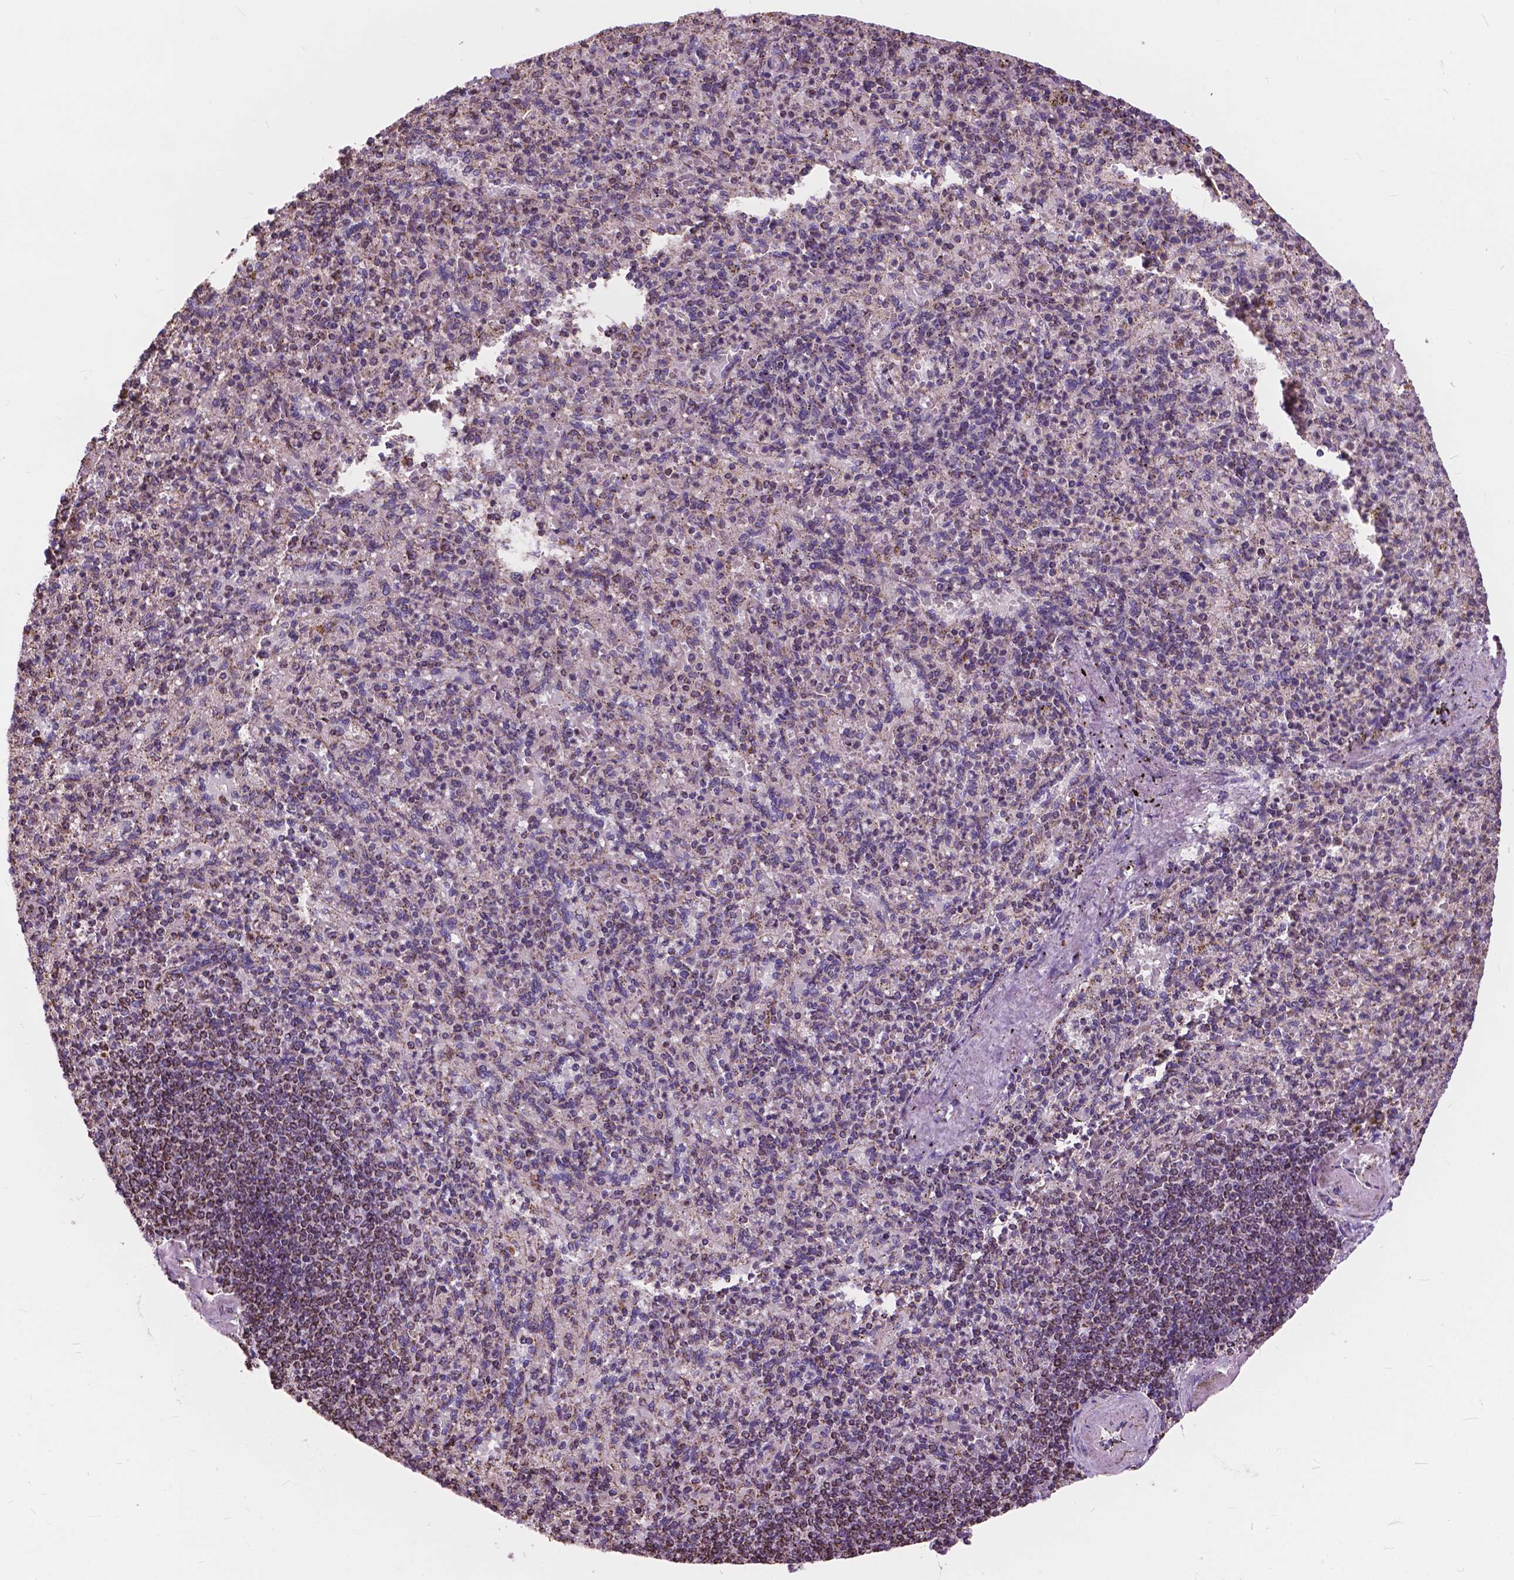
{"staining": {"intensity": "weak", "quantity": "25%-75%", "location": "cytoplasmic/membranous"}, "tissue": "spleen", "cell_type": "Cells in red pulp", "image_type": "normal", "snomed": [{"axis": "morphology", "description": "Normal tissue, NOS"}, {"axis": "topography", "description": "Spleen"}], "caption": "Brown immunohistochemical staining in benign human spleen demonstrates weak cytoplasmic/membranous staining in about 25%-75% of cells in red pulp. (DAB IHC, brown staining for protein, blue staining for nuclei).", "gene": "SCOC", "patient": {"sex": "female", "age": 74}}